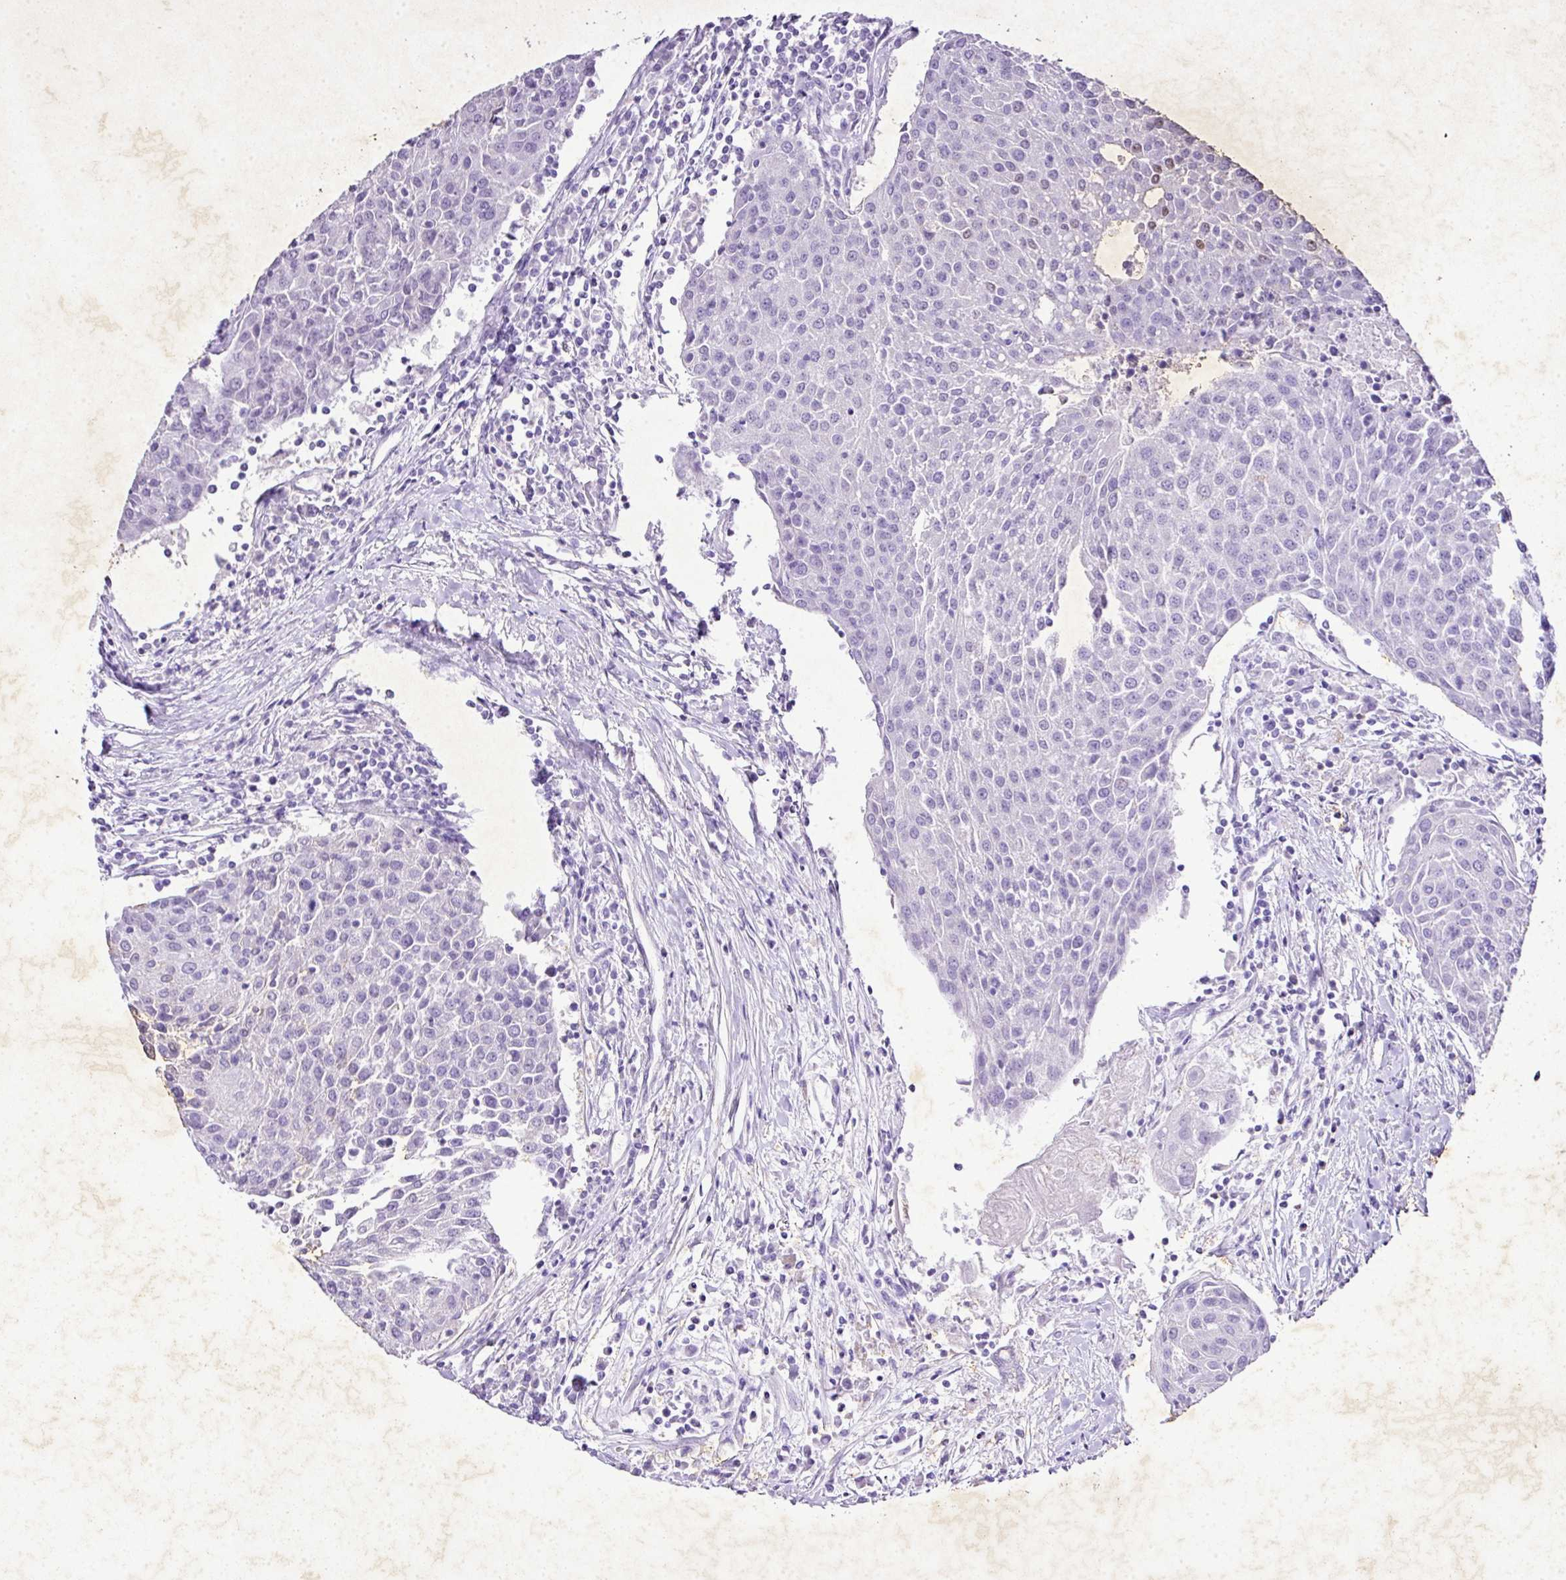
{"staining": {"intensity": "negative", "quantity": "none", "location": "none"}, "tissue": "urothelial cancer", "cell_type": "Tumor cells", "image_type": "cancer", "snomed": [{"axis": "morphology", "description": "Urothelial carcinoma, High grade"}, {"axis": "topography", "description": "Urinary bladder"}], "caption": "IHC micrograph of neoplastic tissue: human urothelial carcinoma (high-grade) stained with DAB displays no significant protein expression in tumor cells.", "gene": "KCNJ11", "patient": {"sex": "female", "age": 85}}